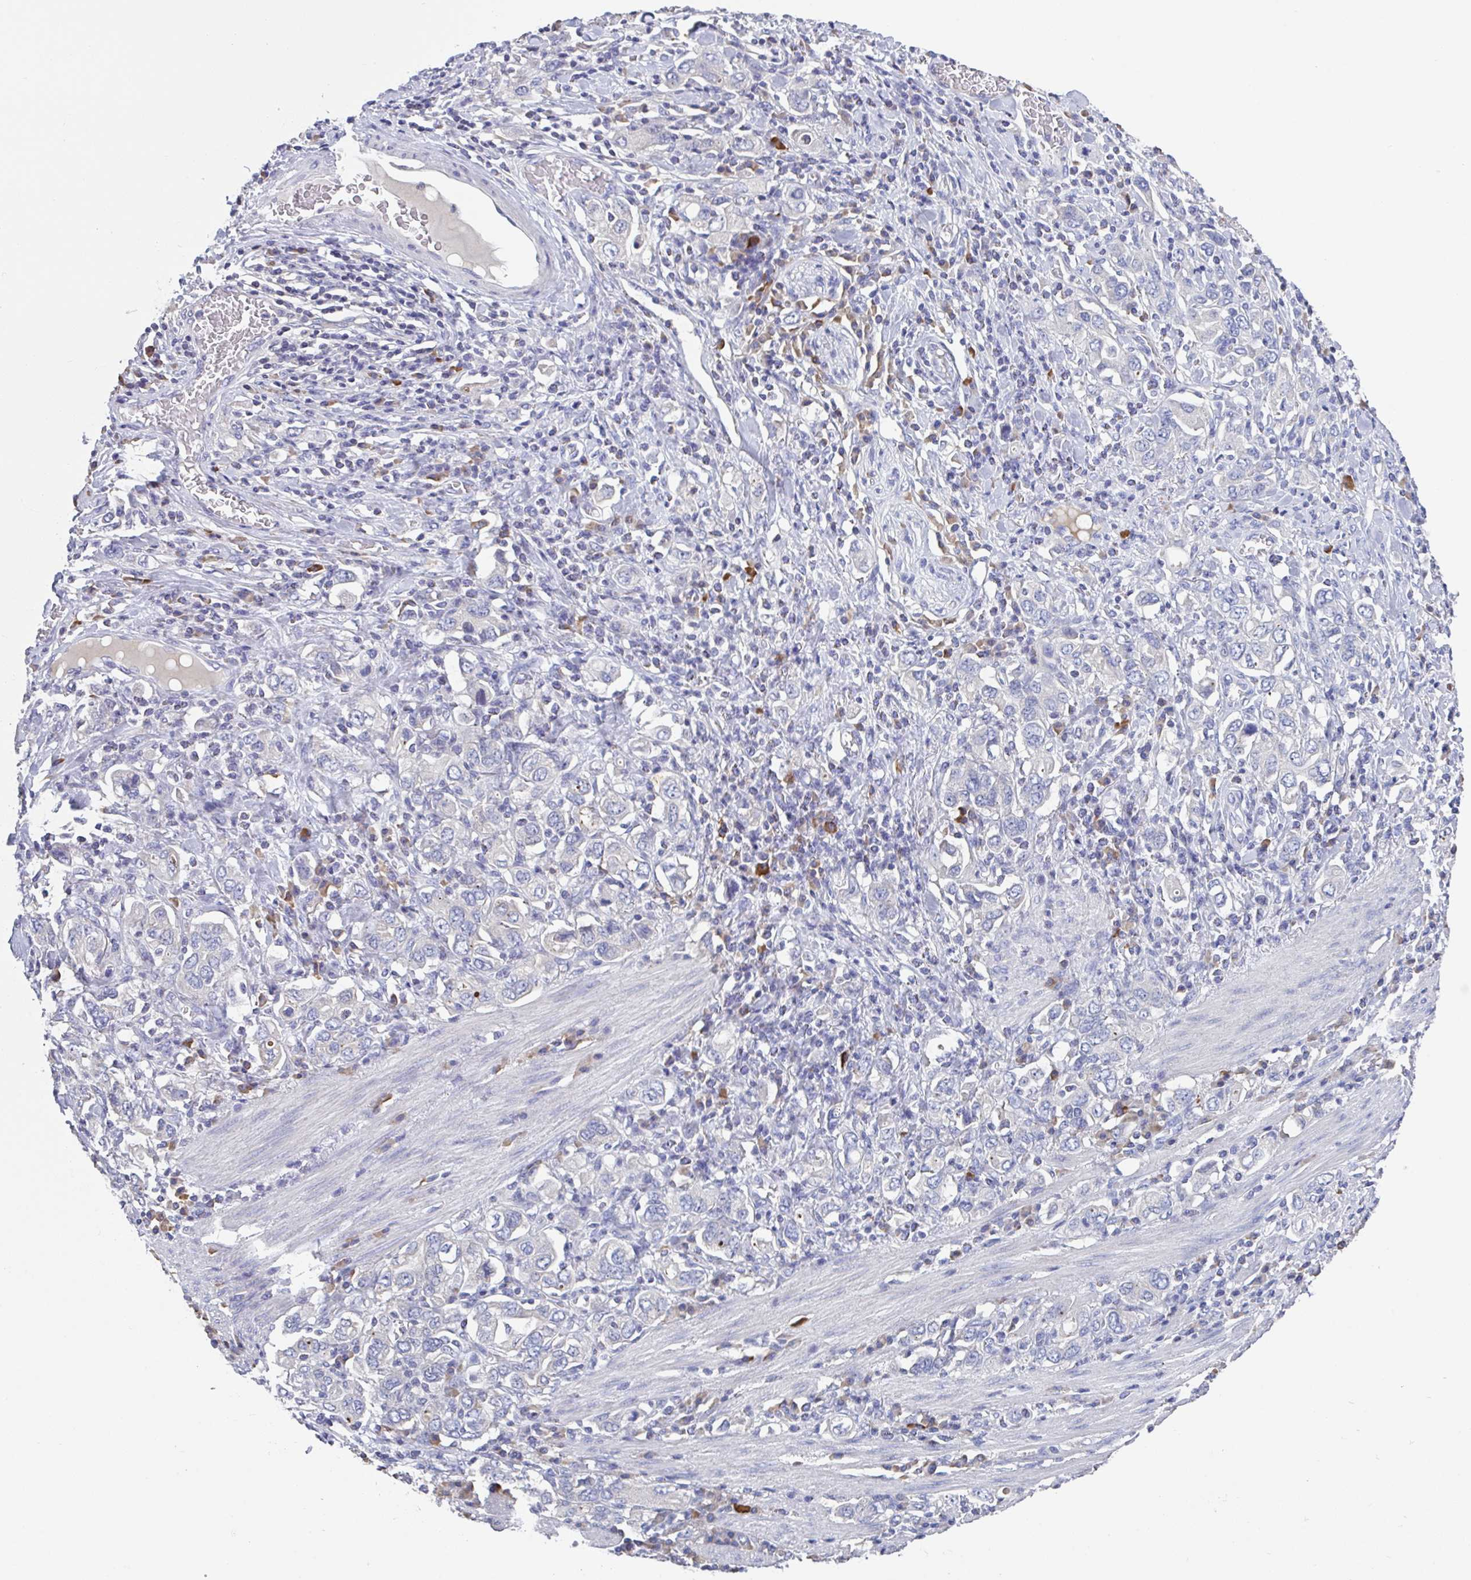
{"staining": {"intensity": "negative", "quantity": "none", "location": "none"}, "tissue": "stomach cancer", "cell_type": "Tumor cells", "image_type": "cancer", "snomed": [{"axis": "morphology", "description": "Adenocarcinoma, NOS"}, {"axis": "topography", "description": "Stomach, upper"}, {"axis": "topography", "description": "Stomach"}], "caption": "Tumor cells are negative for protein expression in human stomach cancer. (DAB (3,3'-diaminobenzidine) IHC visualized using brightfield microscopy, high magnification).", "gene": "LRRC58", "patient": {"sex": "male", "age": 62}}